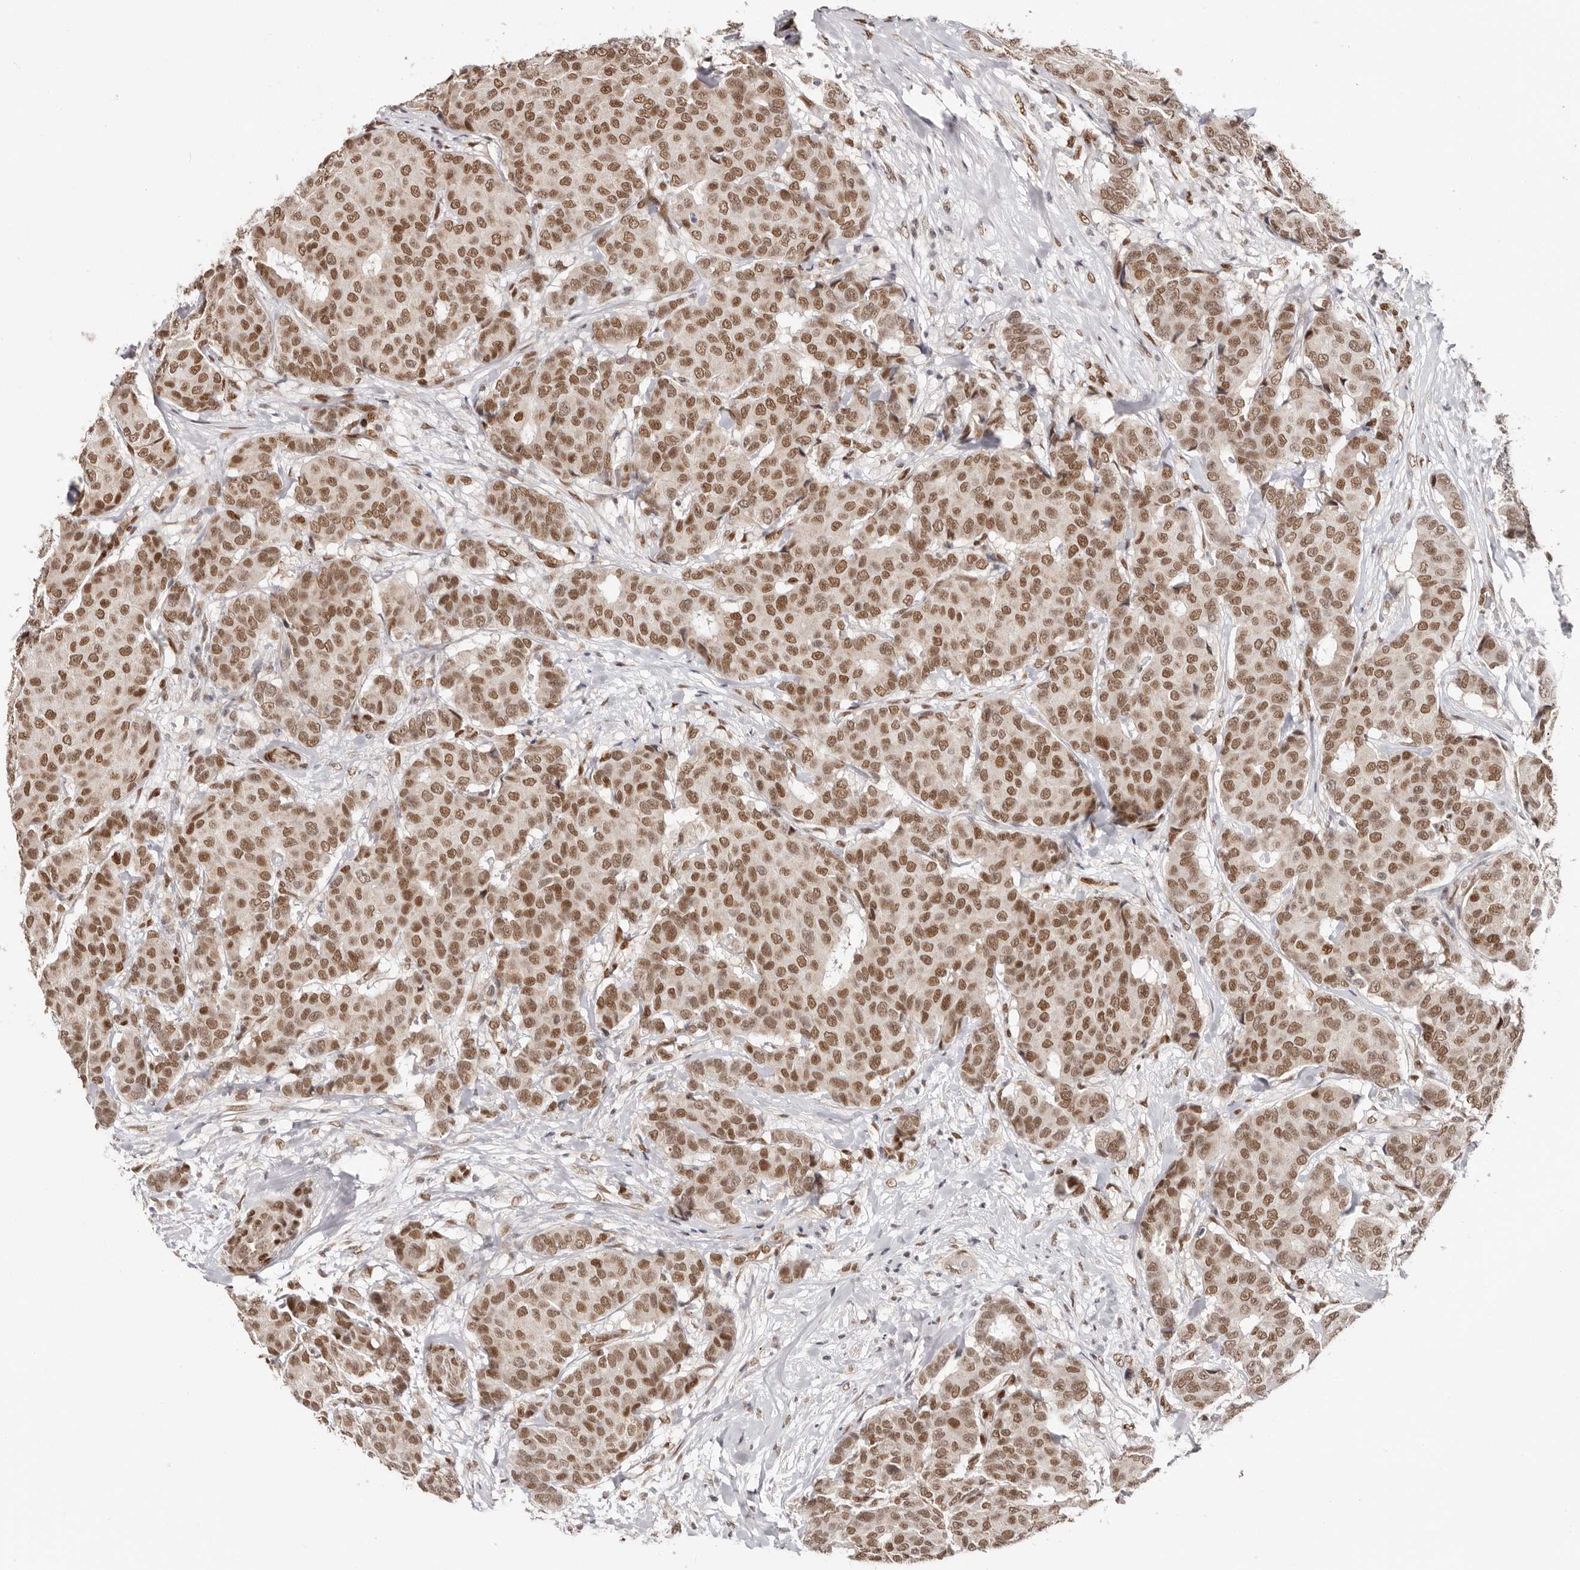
{"staining": {"intensity": "moderate", "quantity": ">75%", "location": "nuclear"}, "tissue": "breast cancer", "cell_type": "Tumor cells", "image_type": "cancer", "snomed": [{"axis": "morphology", "description": "Duct carcinoma"}, {"axis": "topography", "description": "Breast"}], "caption": "DAB (3,3'-diaminobenzidine) immunohistochemical staining of human breast cancer (intraductal carcinoma) reveals moderate nuclear protein positivity in approximately >75% of tumor cells.", "gene": "SMAD7", "patient": {"sex": "female", "age": 75}}